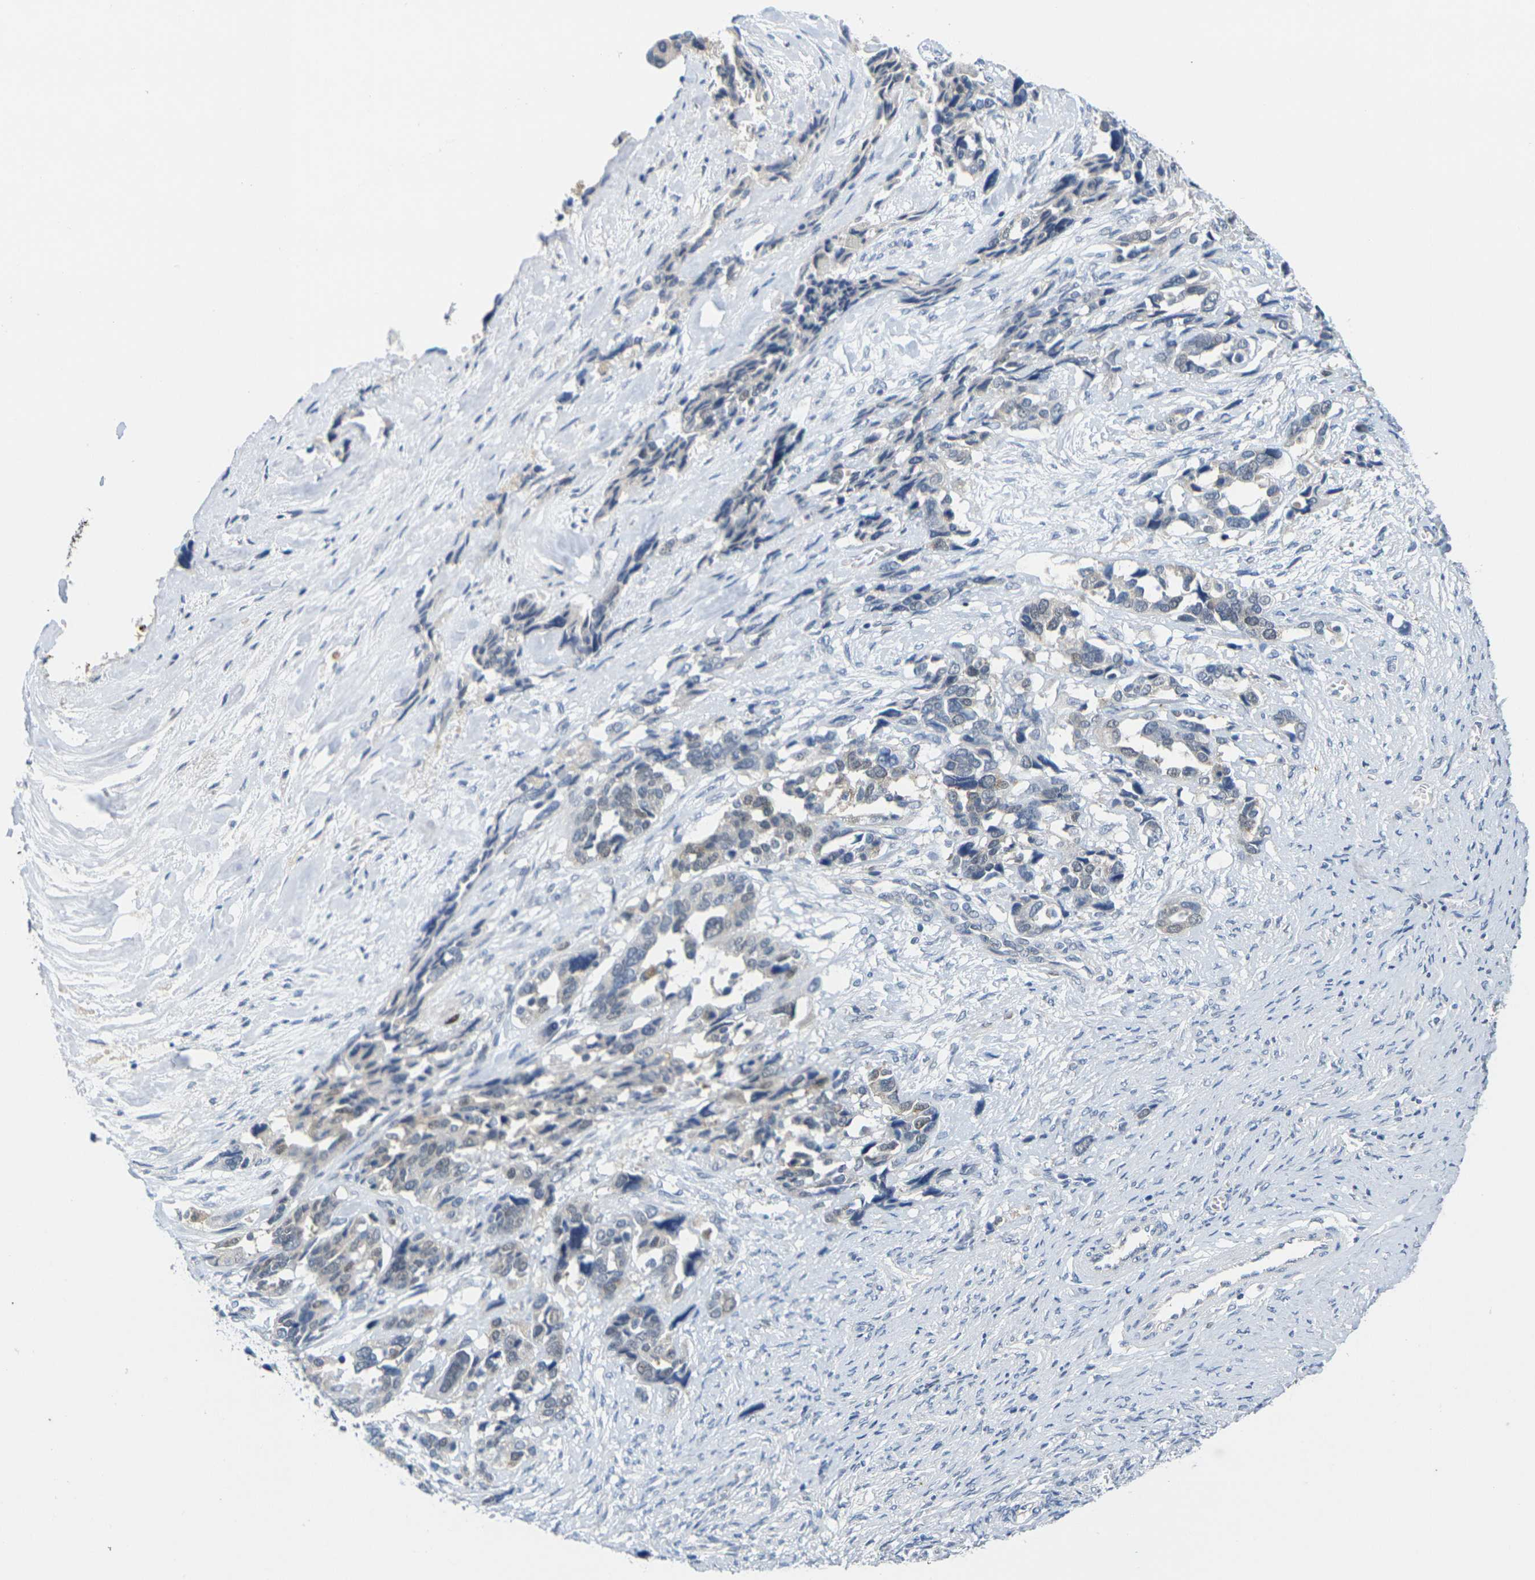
{"staining": {"intensity": "moderate", "quantity": "<25%", "location": "nuclear"}, "tissue": "ovarian cancer", "cell_type": "Tumor cells", "image_type": "cancer", "snomed": [{"axis": "morphology", "description": "Cystadenocarcinoma, serous, NOS"}, {"axis": "topography", "description": "Ovary"}], "caption": "A photomicrograph of human ovarian serous cystadenocarcinoma stained for a protein shows moderate nuclear brown staining in tumor cells. The staining was performed using DAB (3,3'-diaminobenzidine), with brown indicating positive protein expression. Nuclei are stained blue with hematoxylin.", "gene": "CDK2", "patient": {"sex": "female", "age": 44}}